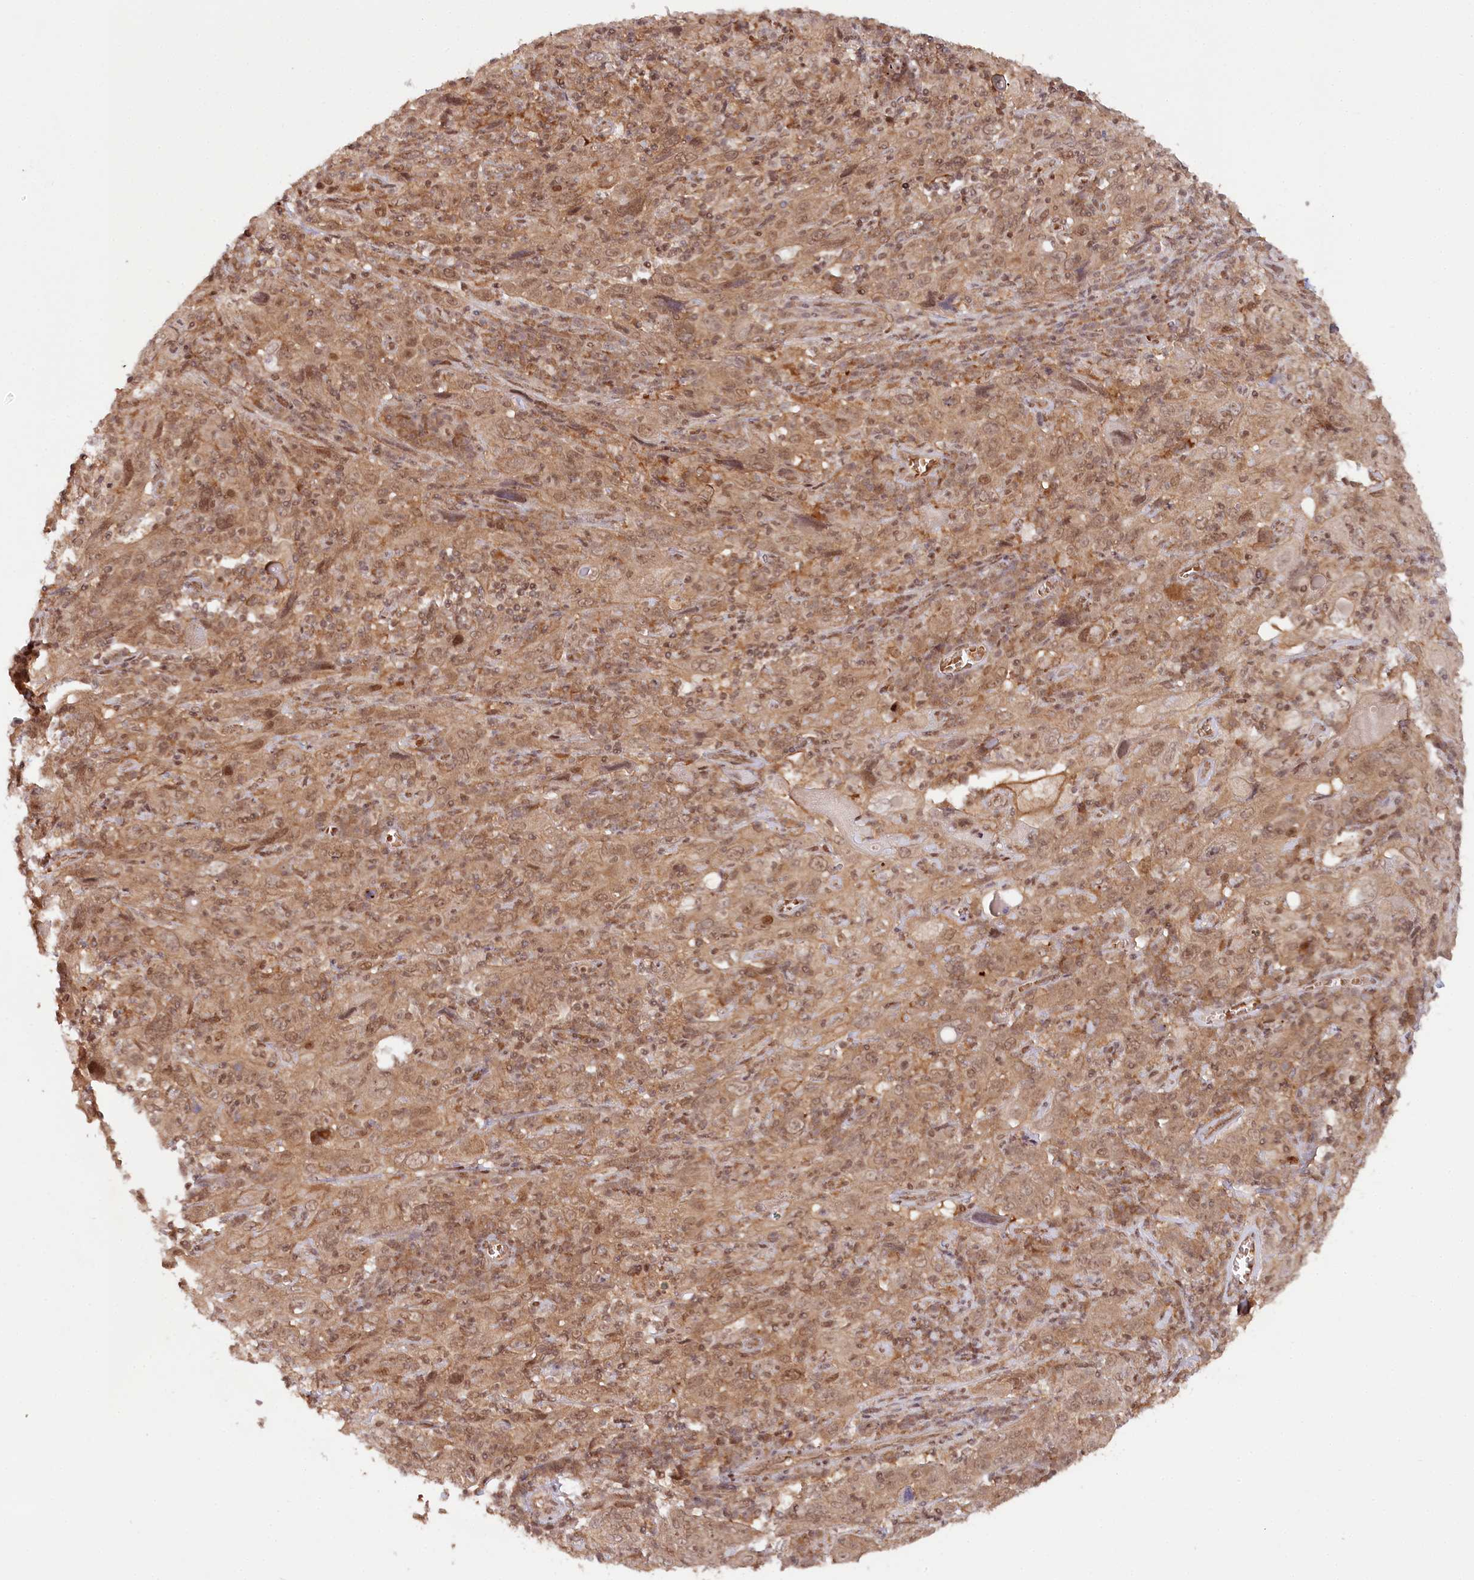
{"staining": {"intensity": "moderate", "quantity": ">75%", "location": "cytoplasmic/membranous,nuclear"}, "tissue": "cervical cancer", "cell_type": "Tumor cells", "image_type": "cancer", "snomed": [{"axis": "morphology", "description": "Squamous cell carcinoma, NOS"}, {"axis": "topography", "description": "Cervix"}], "caption": "This is a micrograph of IHC staining of cervical cancer, which shows moderate positivity in the cytoplasmic/membranous and nuclear of tumor cells.", "gene": "CCDC65", "patient": {"sex": "female", "age": 46}}